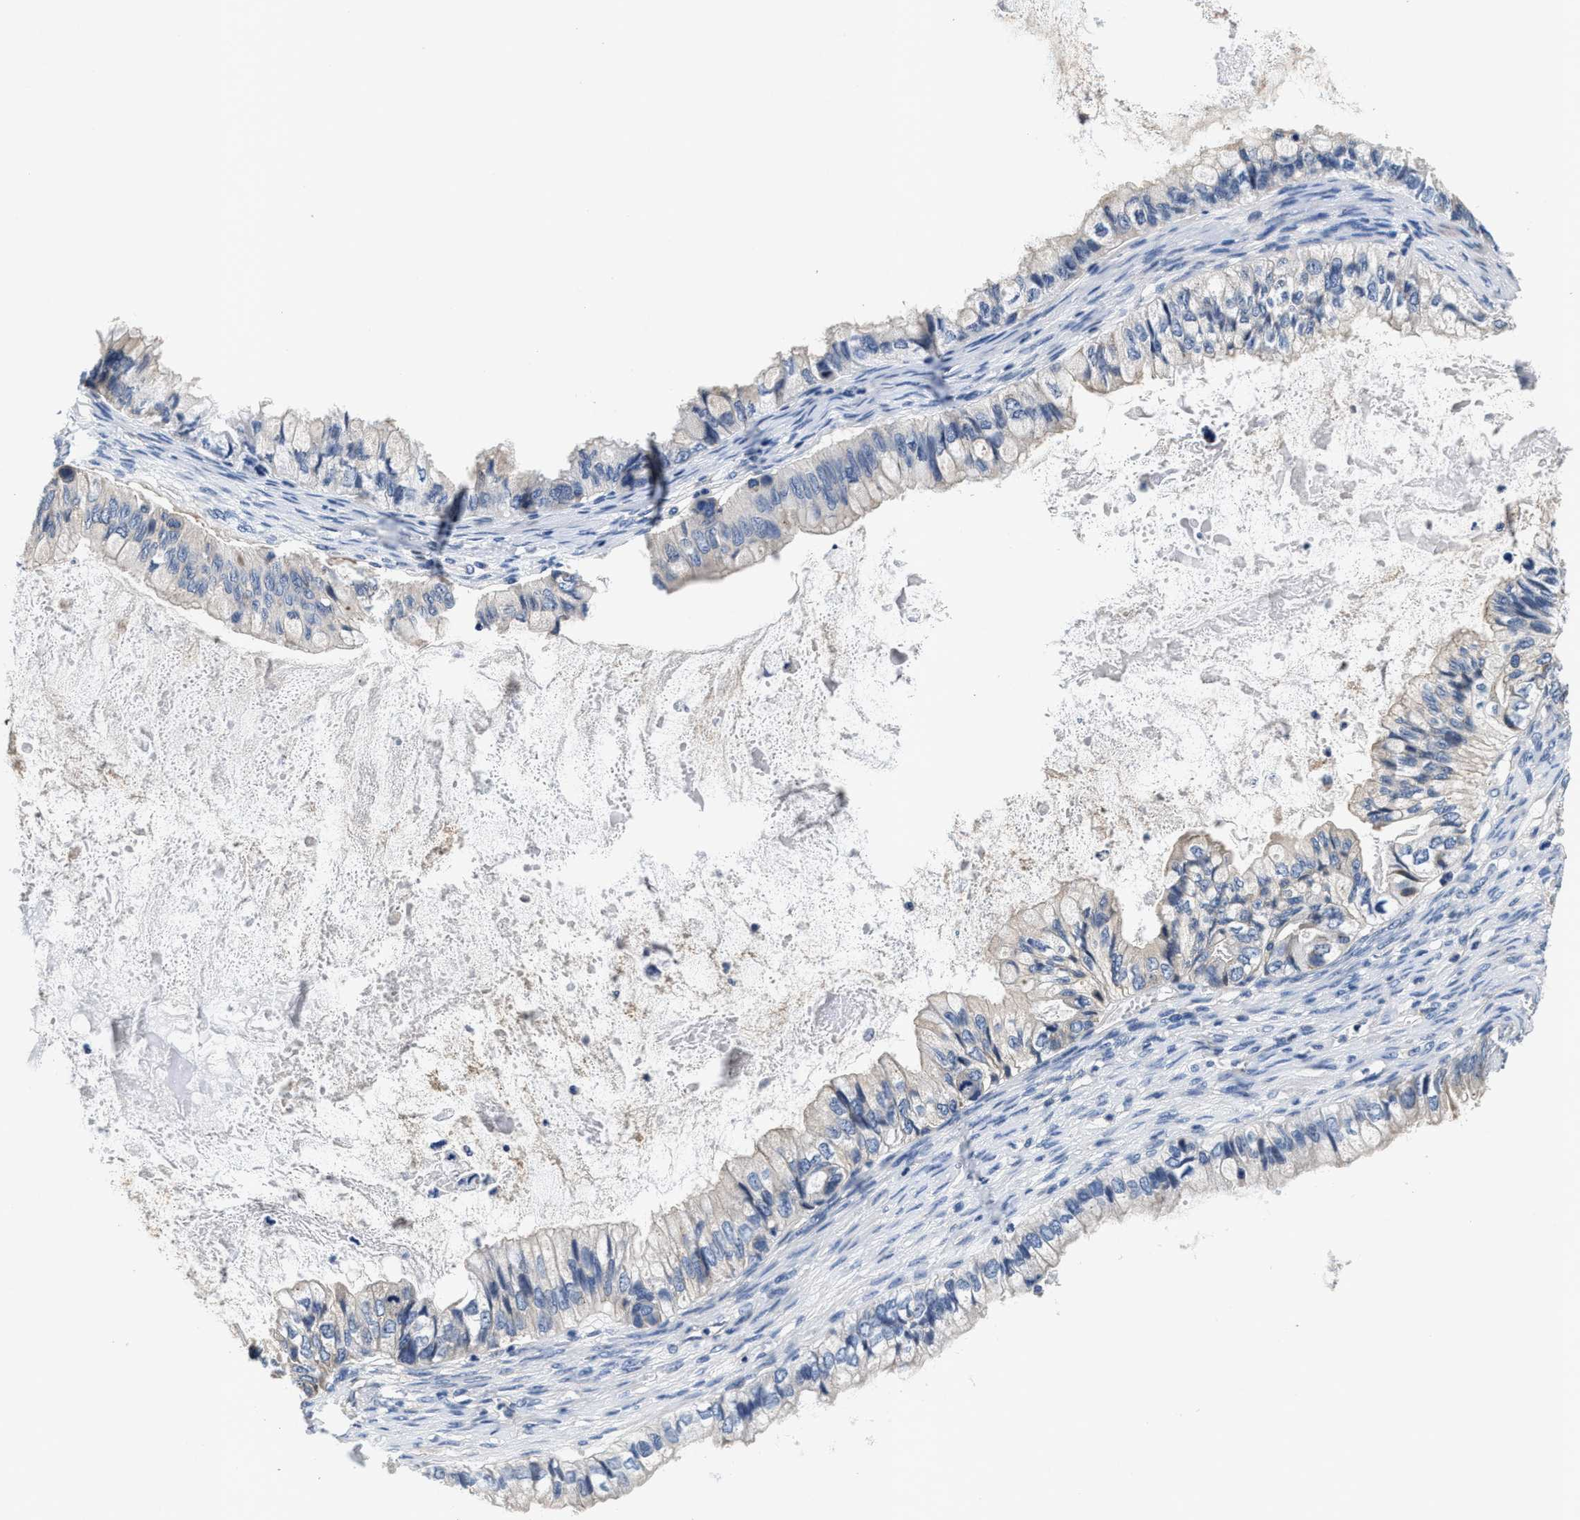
{"staining": {"intensity": "negative", "quantity": "none", "location": "none"}, "tissue": "ovarian cancer", "cell_type": "Tumor cells", "image_type": "cancer", "snomed": [{"axis": "morphology", "description": "Cystadenocarcinoma, mucinous, NOS"}, {"axis": "topography", "description": "Ovary"}], "caption": "There is no significant staining in tumor cells of ovarian mucinous cystadenocarcinoma.", "gene": "ANKIB1", "patient": {"sex": "female", "age": 80}}